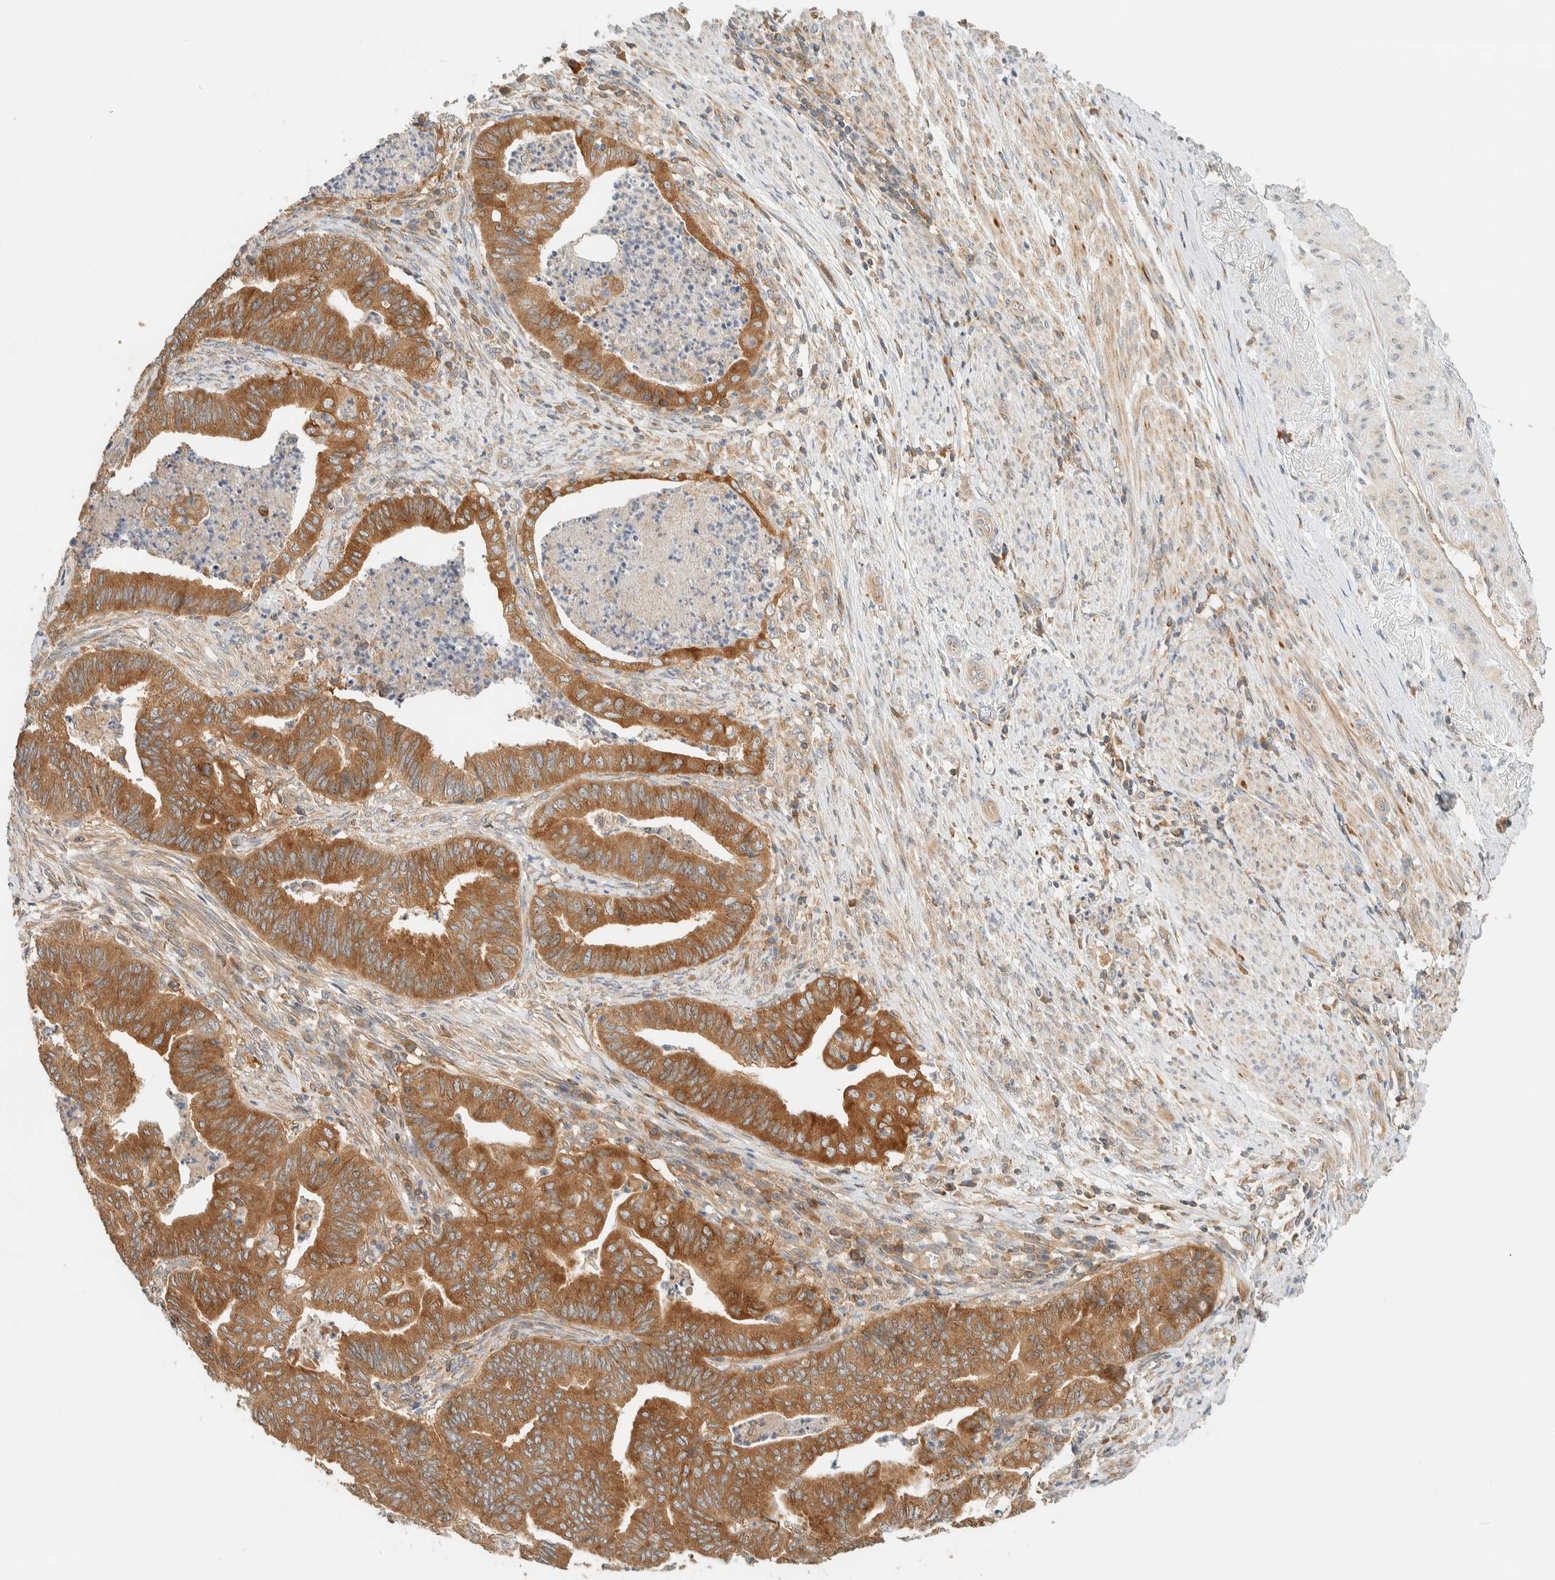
{"staining": {"intensity": "moderate", "quantity": ">75%", "location": "cytoplasmic/membranous"}, "tissue": "endometrial cancer", "cell_type": "Tumor cells", "image_type": "cancer", "snomed": [{"axis": "morphology", "description": "Polyp, NOS"}, {"axis": "morphology", "description": "Adenocarcinoma, NOS"}, {"axis": "morphology", "description": "Adenoma, NOS"}, {"axis": "topography", "description": "Endometrium"}], "caption": "DAB immunohistochemical staining of adenoma (endometrial) exhibits moderate cytoplasmic/membranous protein expression in approximately >75% of tumor cells.", "gene": "ARFGEF1", "patient": {"sex": "female", "age": 79}}